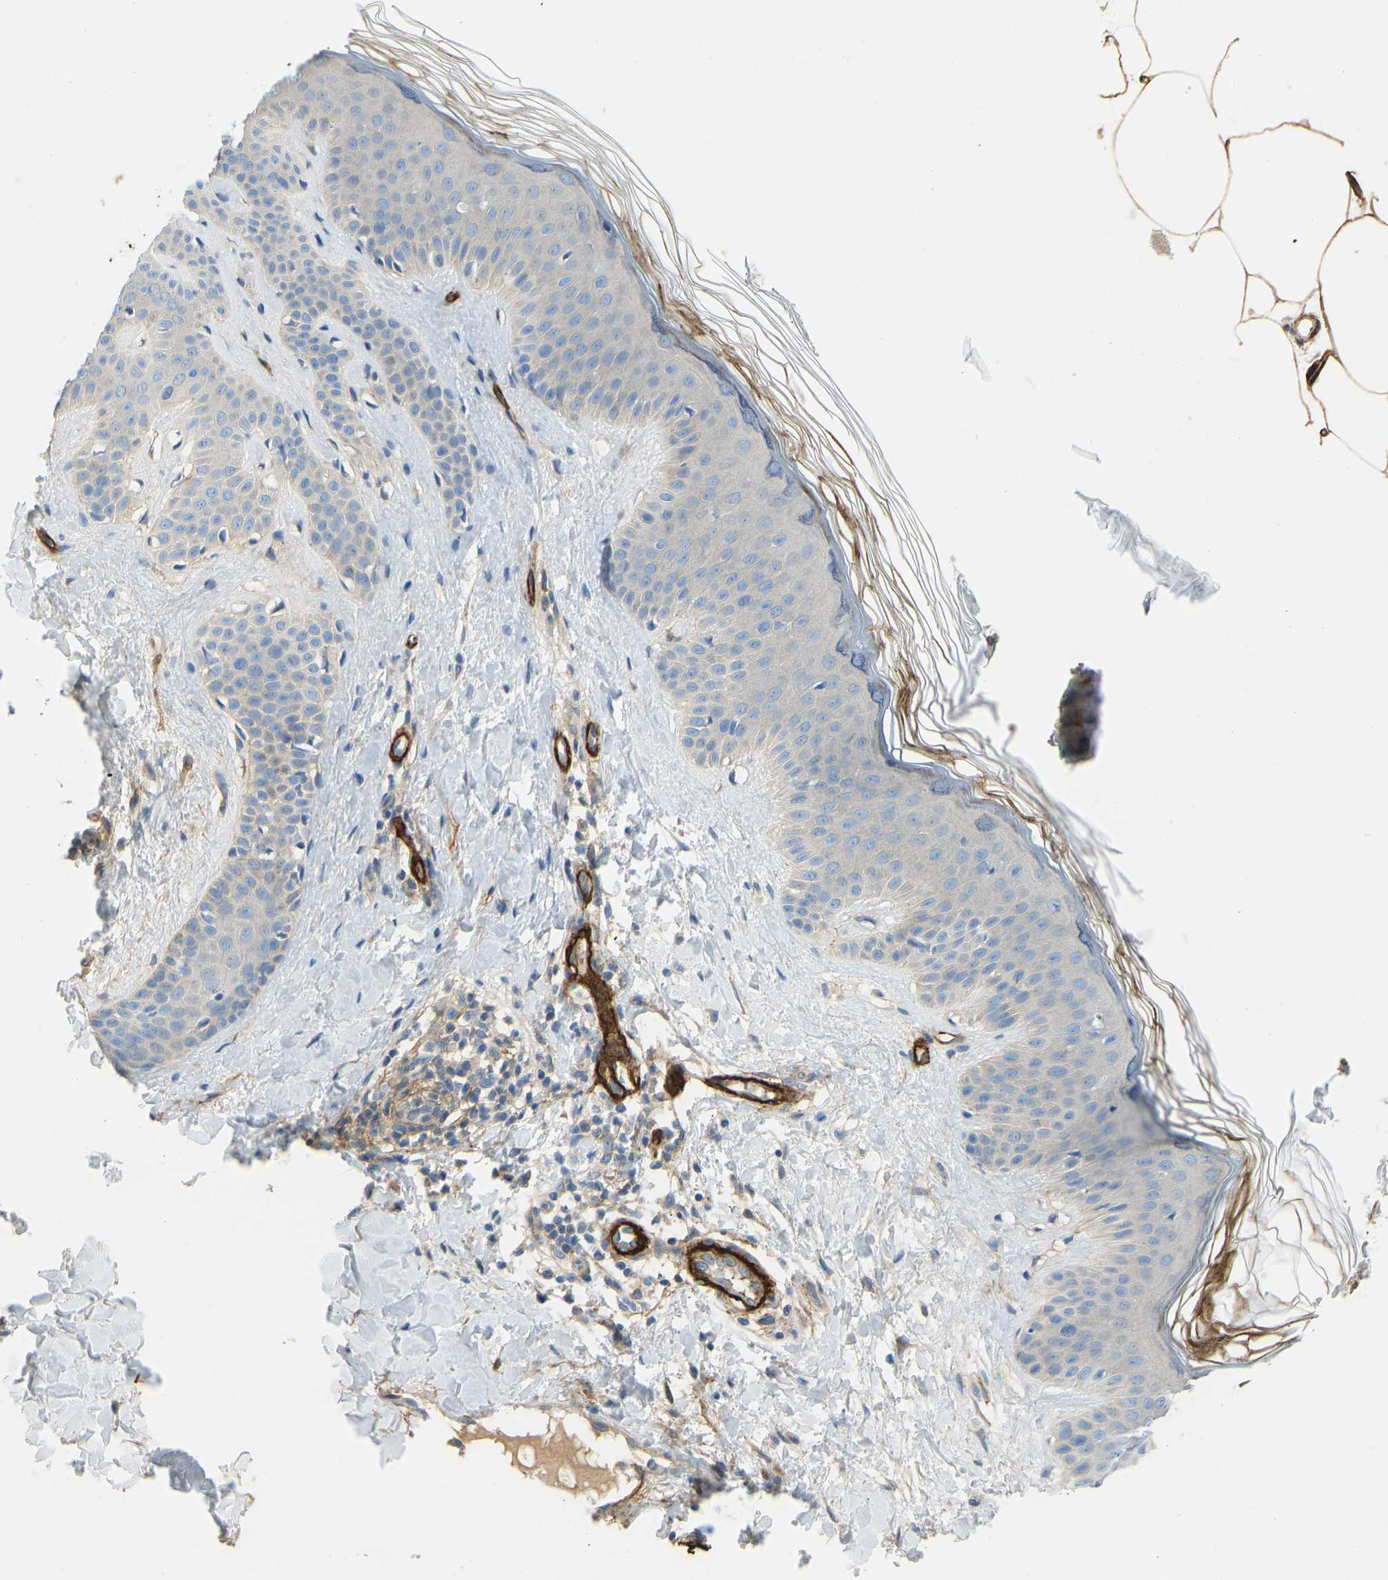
{"staining": {"intensity": "weak", "quantity": "<25%", "location": "cytoplasmic/membranous"}, "tissue": "skin", "cell_type": "Fibroblasts", "image_type": "normal", "snomed": [{"axis": "morphology", "description": "Normal tissue, NOS"}, {"axis": "morphology", "description": "Malignant melanoma, Metastatic site"}, {"axis": "topography", "description": "Skin"}], "caption": "Immunohistochemistry (IHC) micrograph of normal skin: human skin stained with DAB shows no significant protein expression in fibroblasts.", "gene": "COL15A1", "patient": {"sex": "male", "age": 41}}